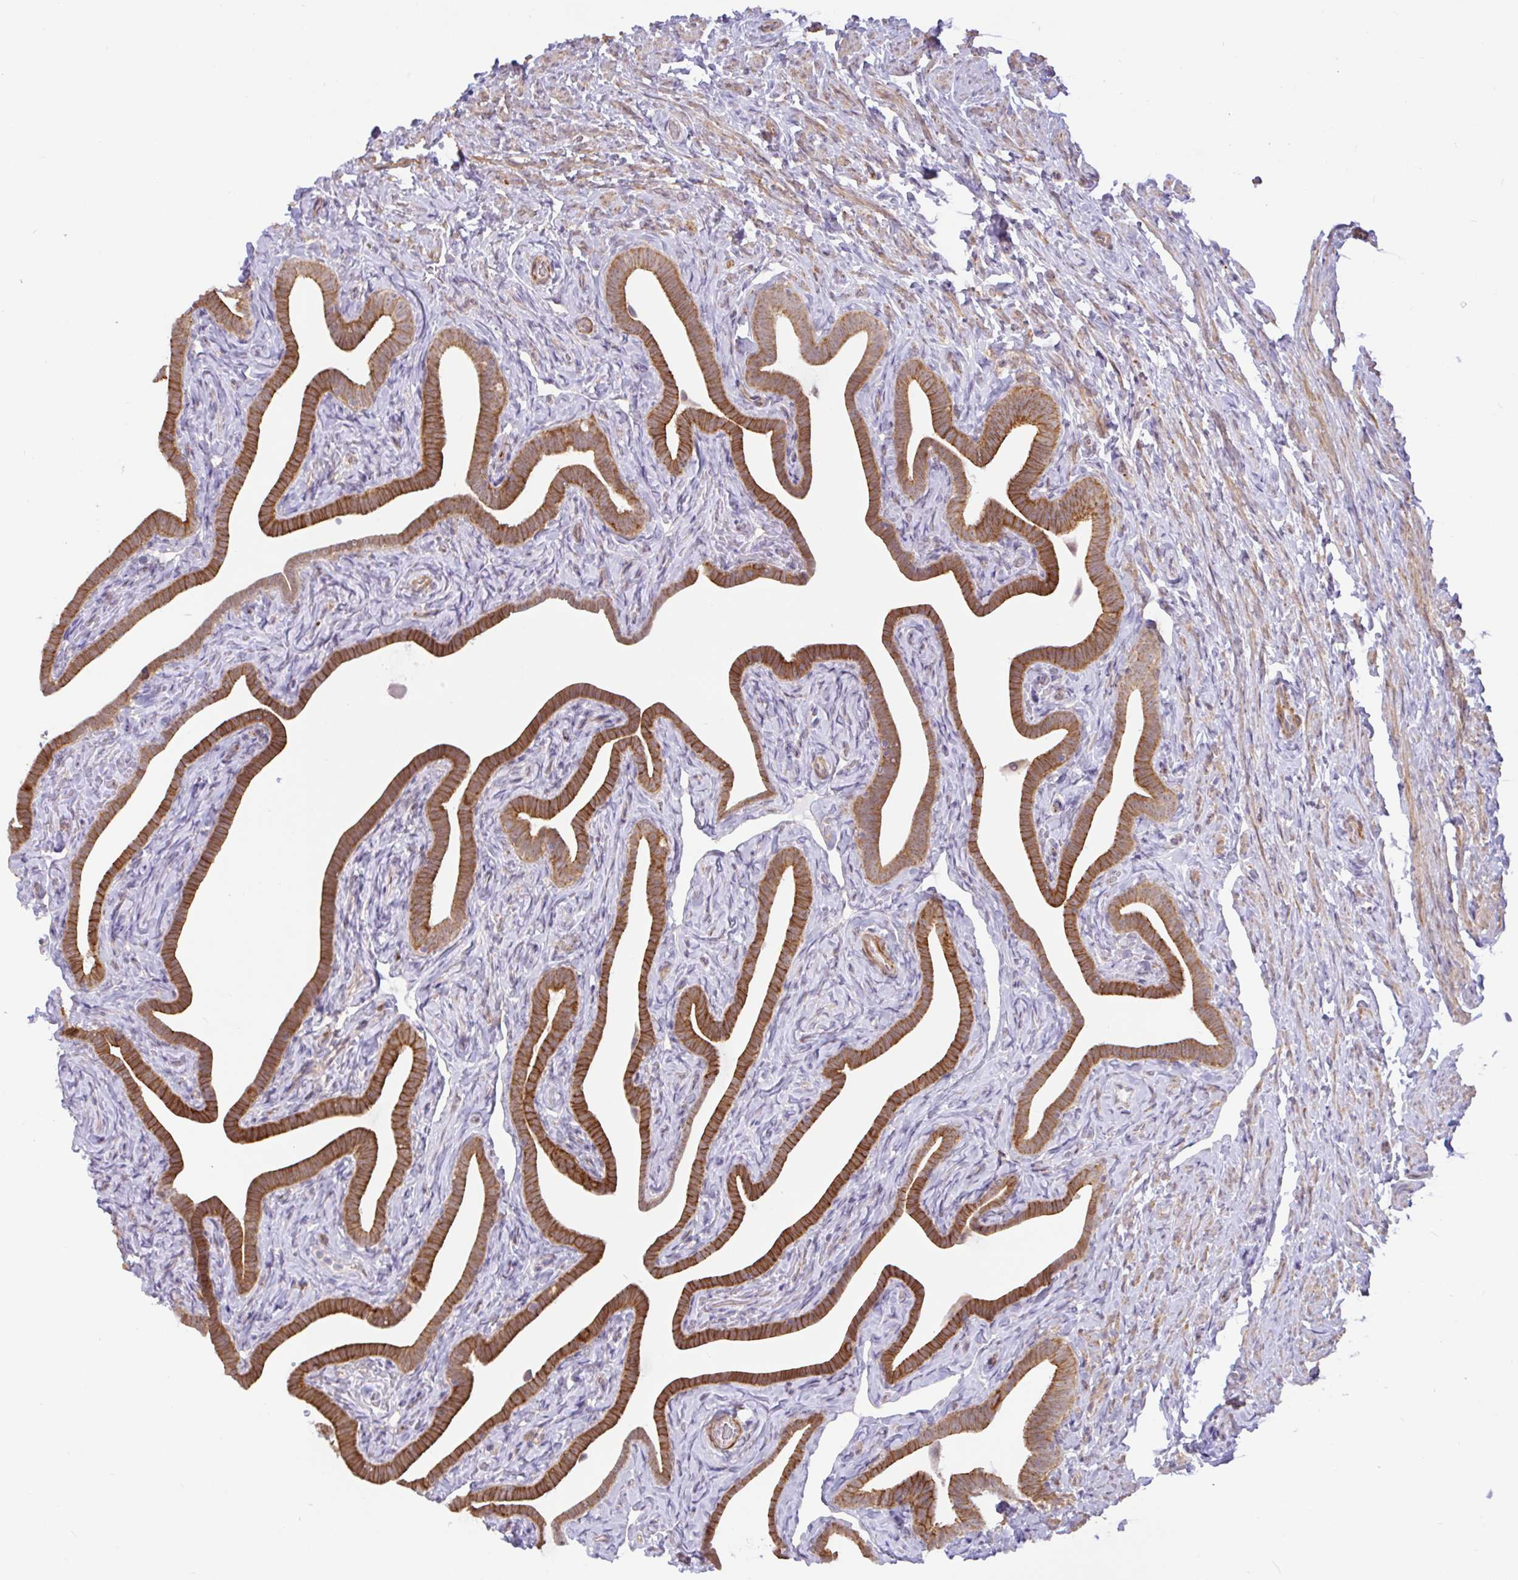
{"staining": {"intensity": "moderate", "quantity": ">75%", "location": "cytoplasmic/membranous"}, "tissue": "fallopian tube", "cell_type": "Glandular cells", "image_type": "normal", "snomed": [{"axis": "morphology", "description": "Normal tissue, NOS"}, {"axis": "topography", "description": "Fallopian tube"}], "caption": "Moderate cytoplasmic/membranous expression for a protein is identified in about >75% of glandular cells of benign fallopian tube using immunohistochemistry (IHC).", "gene": "DLEU7", "patient": {"sex": "female", "age": 69}}